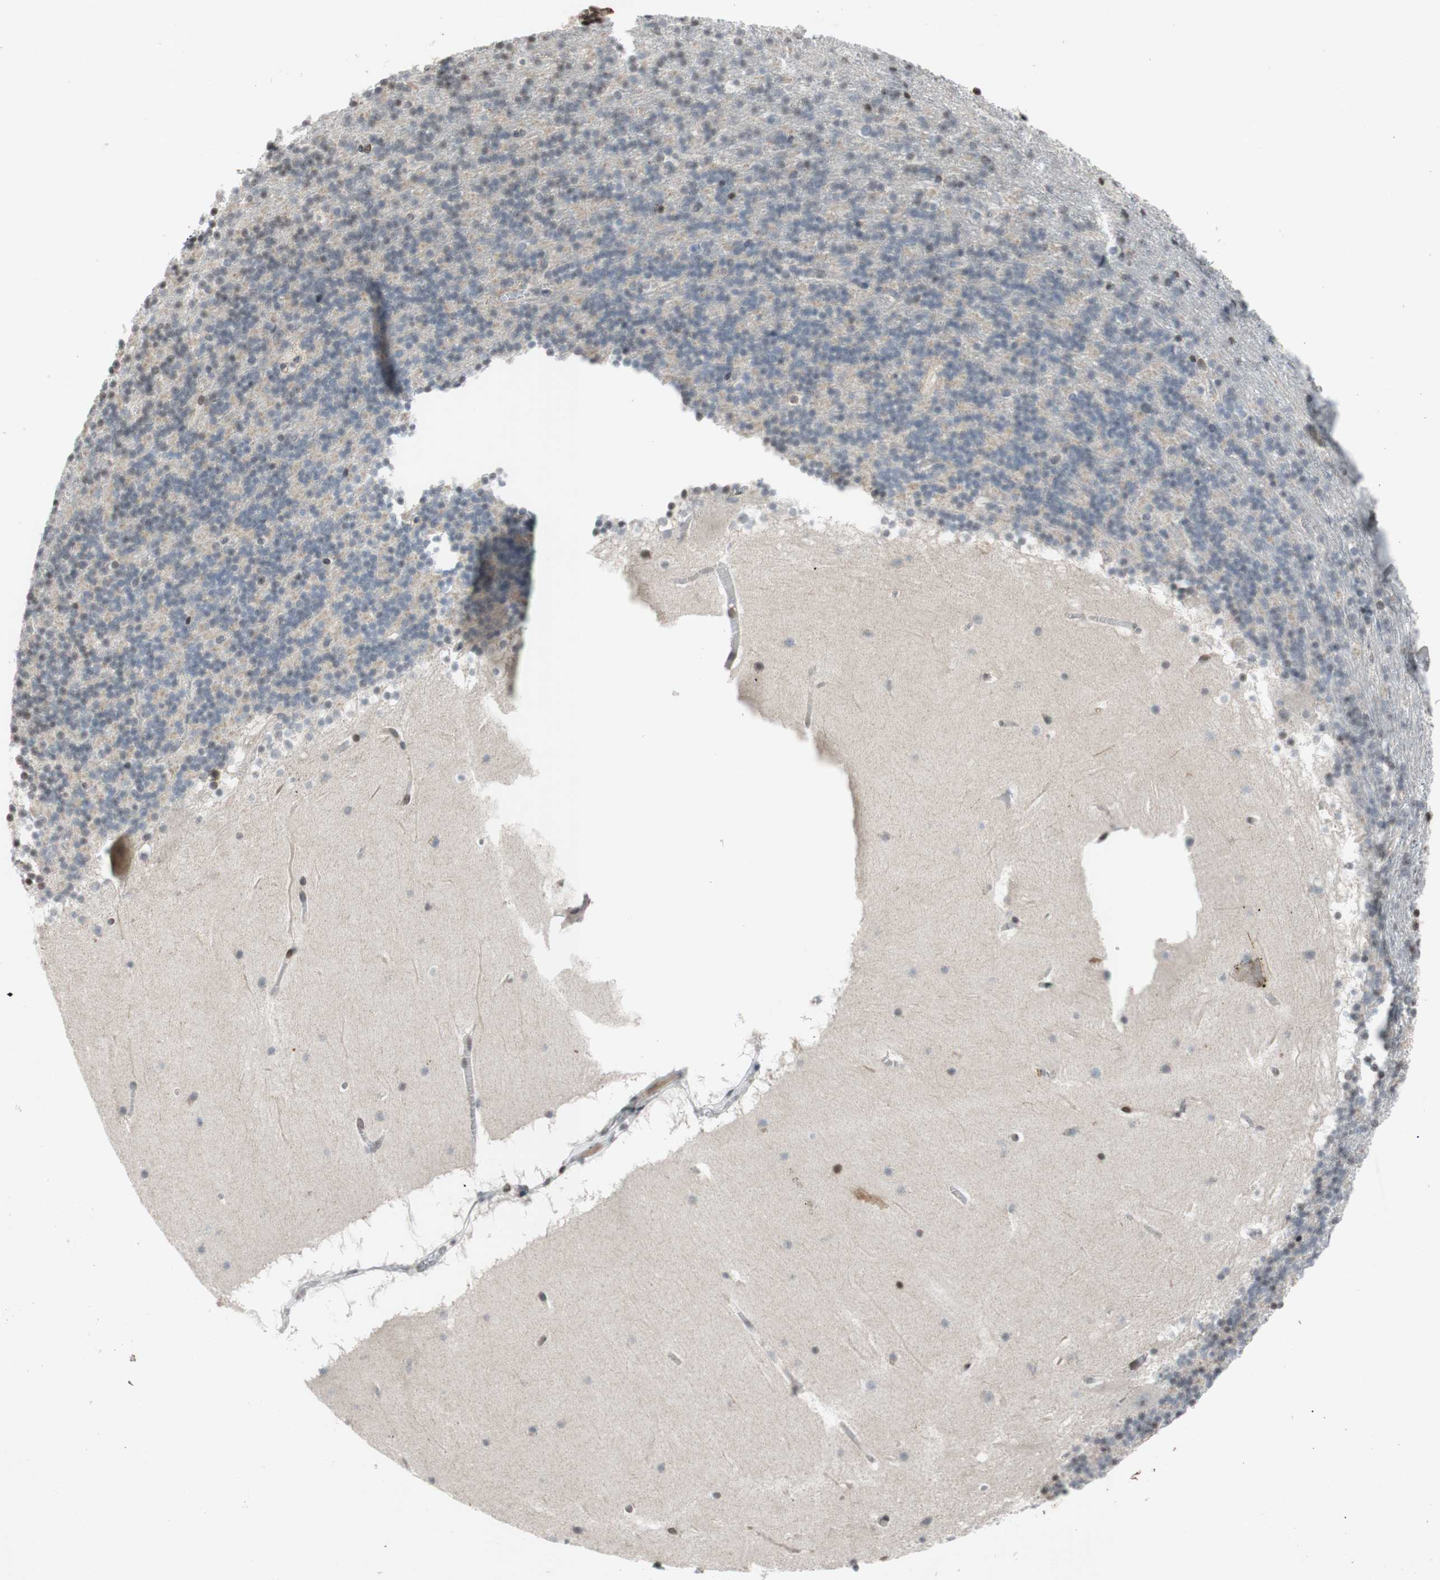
{"staining": {"intensity": "moderate", "quantity": "<25%", "location": "nuclear"}, "tissue": "cerebellum", "cell_type": "Cells in granular layer", "image_type": "normal", "snomed": [{"axis": "morphology", "description": "Normal tissue, NOS"}, {"axis": "topography", "description": "Cerebellum"}], "caption": "The image exhibits immunohistochemical staining of unremarkable cerebellum. There is moderate nuclear staining is identified in about <25% of cells in granular layer. Nuclei are stained in blue.", "gene": "MCM6", "patient": {"sex": "male", "age": 45}}